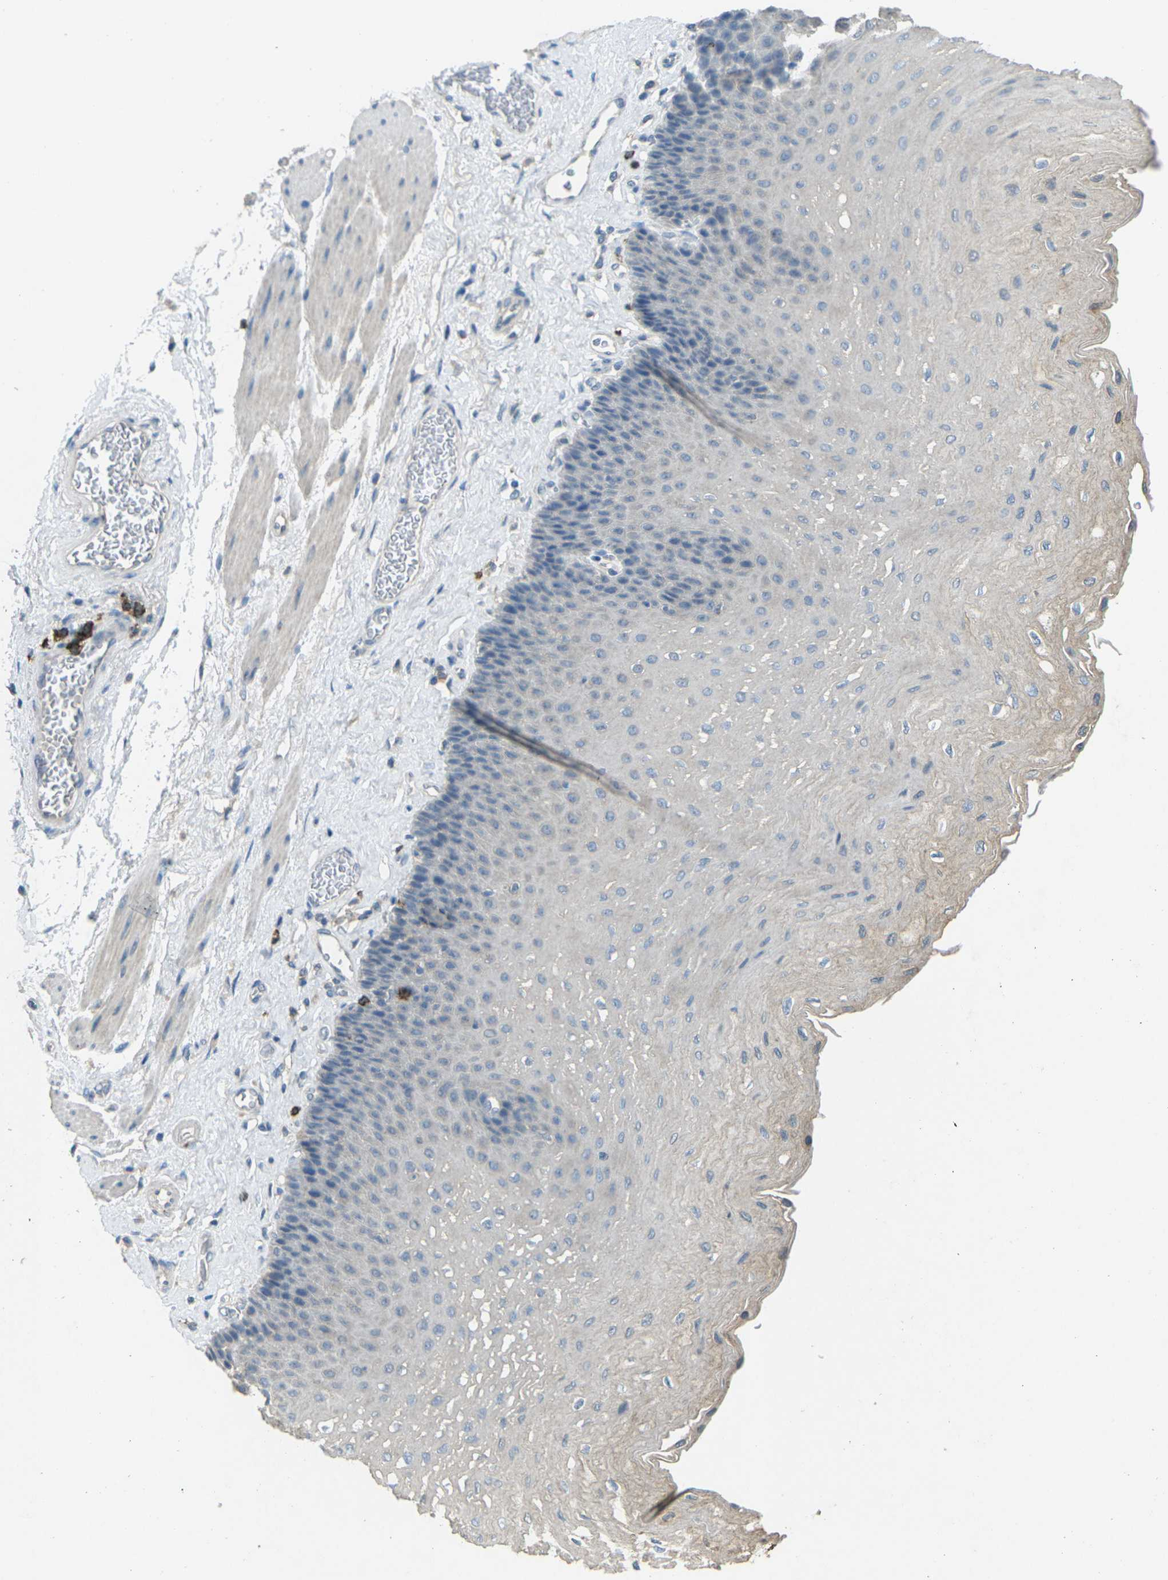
{"staining": {"intensity": "negative", "quantity": "none", "location": "none"}, "tissue": "esophagus", "cell_type": "Squamous epithelial cells", "image_type": "normal", "snomed": [{"axis": "morphology", "description": "Normal tissue, NOS"}, {"axis": "topography", "description": "Esophagus"}], "caption": "This is an IHC histopathology image of unremarkable human esophagus. There is no positivity in squamous epithelial cells.", "gene": "CD19", "patient": {"sex": "female", "age": 72}}